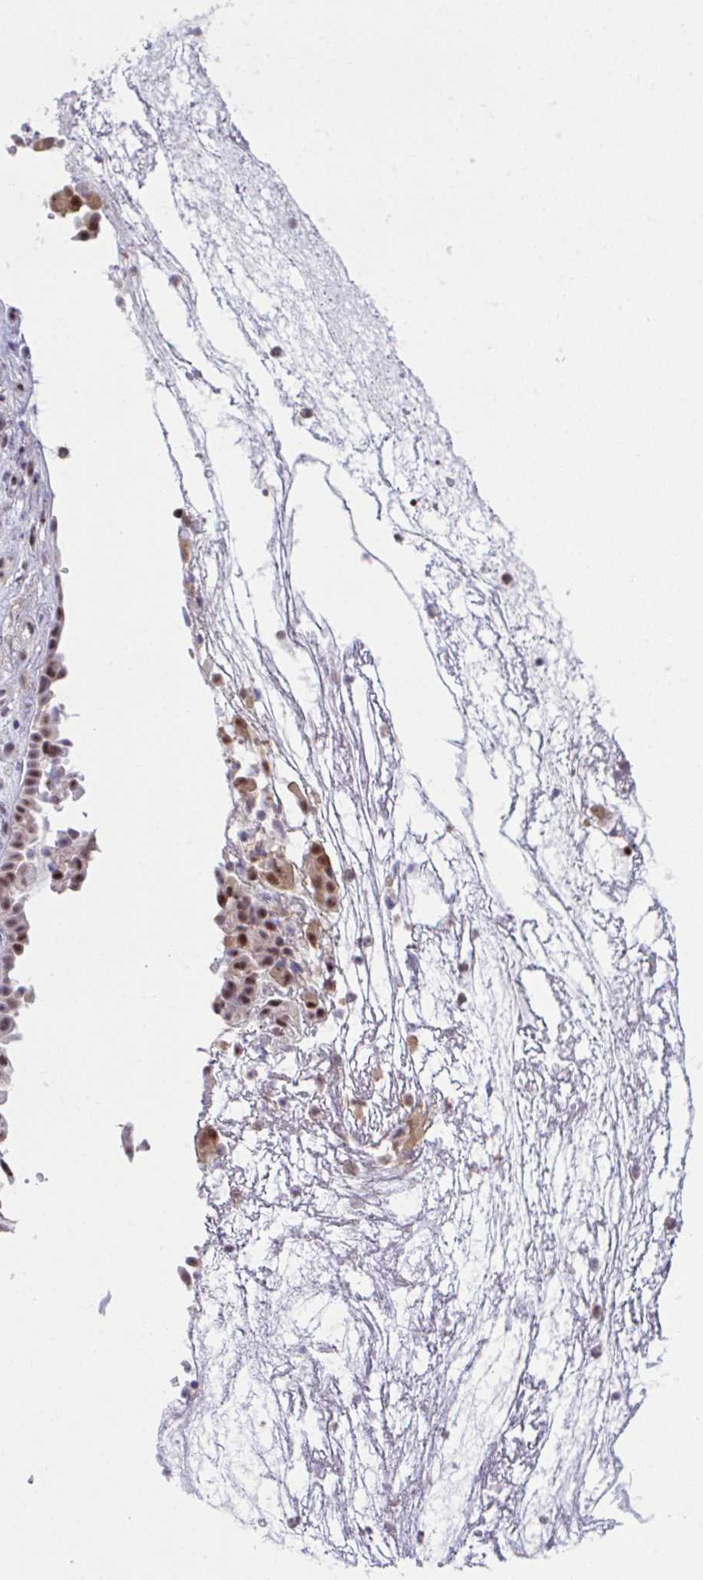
{"staining": {"intensity": "moderate", "quantity": ">75%", "location": "cytoplasmic/membranous,nuclear"}, "tissue": "nasopharynx", "cell_type": "Respiratory epithelial cells", "image_type": "normal", "snomed": [{"axis": "morphology", "description": "Normal tissue, NOS"}, {"axis": "morphology", "description": "Inflammation, NOS"}, {"axis": "topography", "description": "Nasopharynx"}], "caption": "Protein analysis of unremarkable nasopharynx reveals moderate cytoplasmic/membranous,nuclear positivity in approximately >75% of respiratory epithelial cells.", "gene": "OR6K3", "patient": {"sex": "male", "age": 54}}